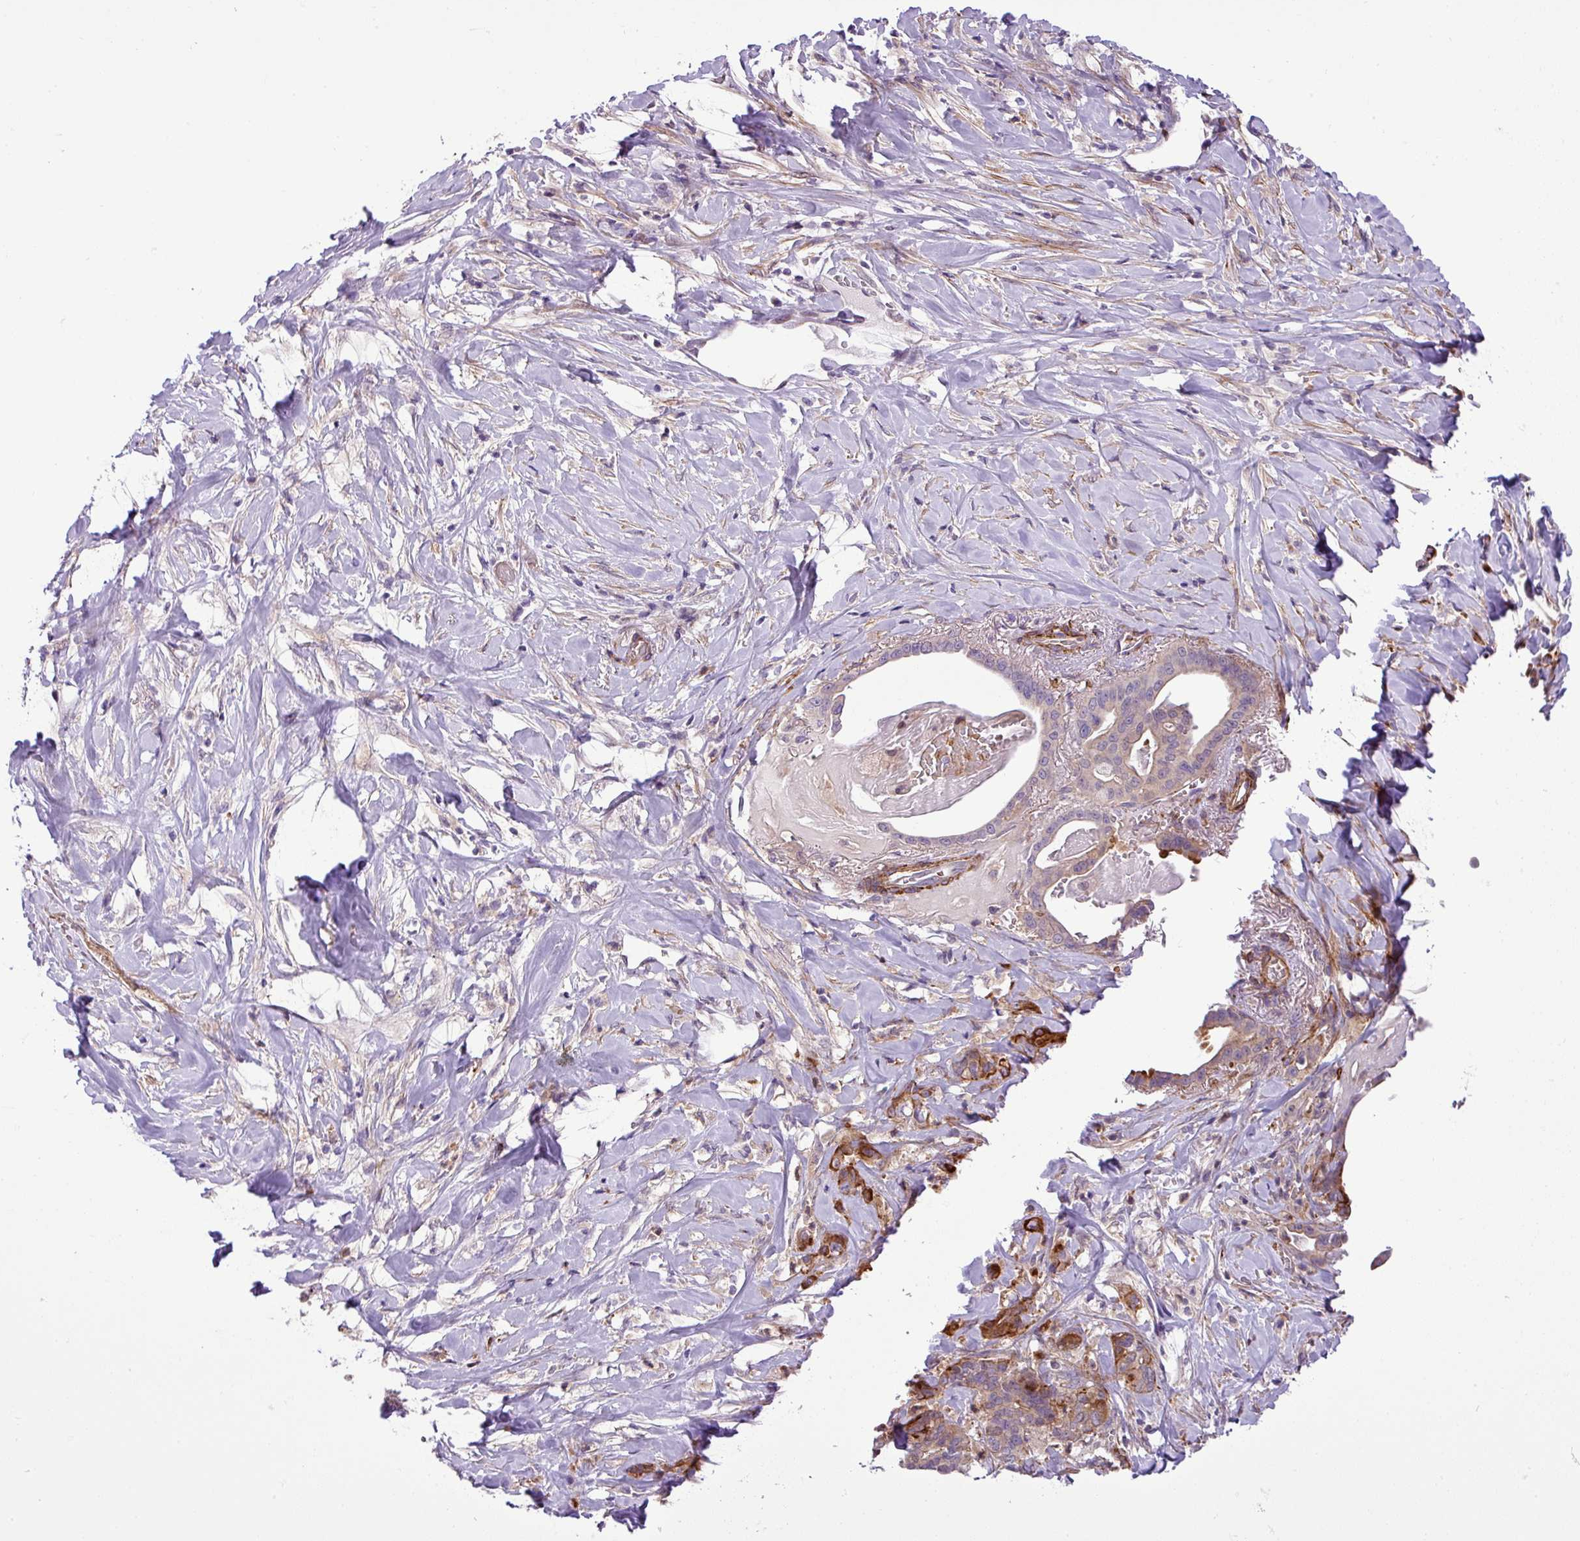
{"staining": {"intensity": "moderate", "quantity": ">75%", "location": "cytoplasmic/membranous,nuclear"}, "tissue": "pancreatic cancer", "cell_type": "Tumor cells", "image_type": "cancer", "snomed": [{"axis": "morphology", "description": "Adenocarcinoma, NOS"}, {"axis": "topography", "description": "Pancreas"}], "caption": "The micrograph reveals immunohistochemical staining of adenocarcinoma (pancreatic). There is moderate cytoplasmic/membranous and nuclear positivity is seen in approximately >75% of tumor cells.", "gene": "NBEAL2", "patient": {"sex": "male", "age": 63}}